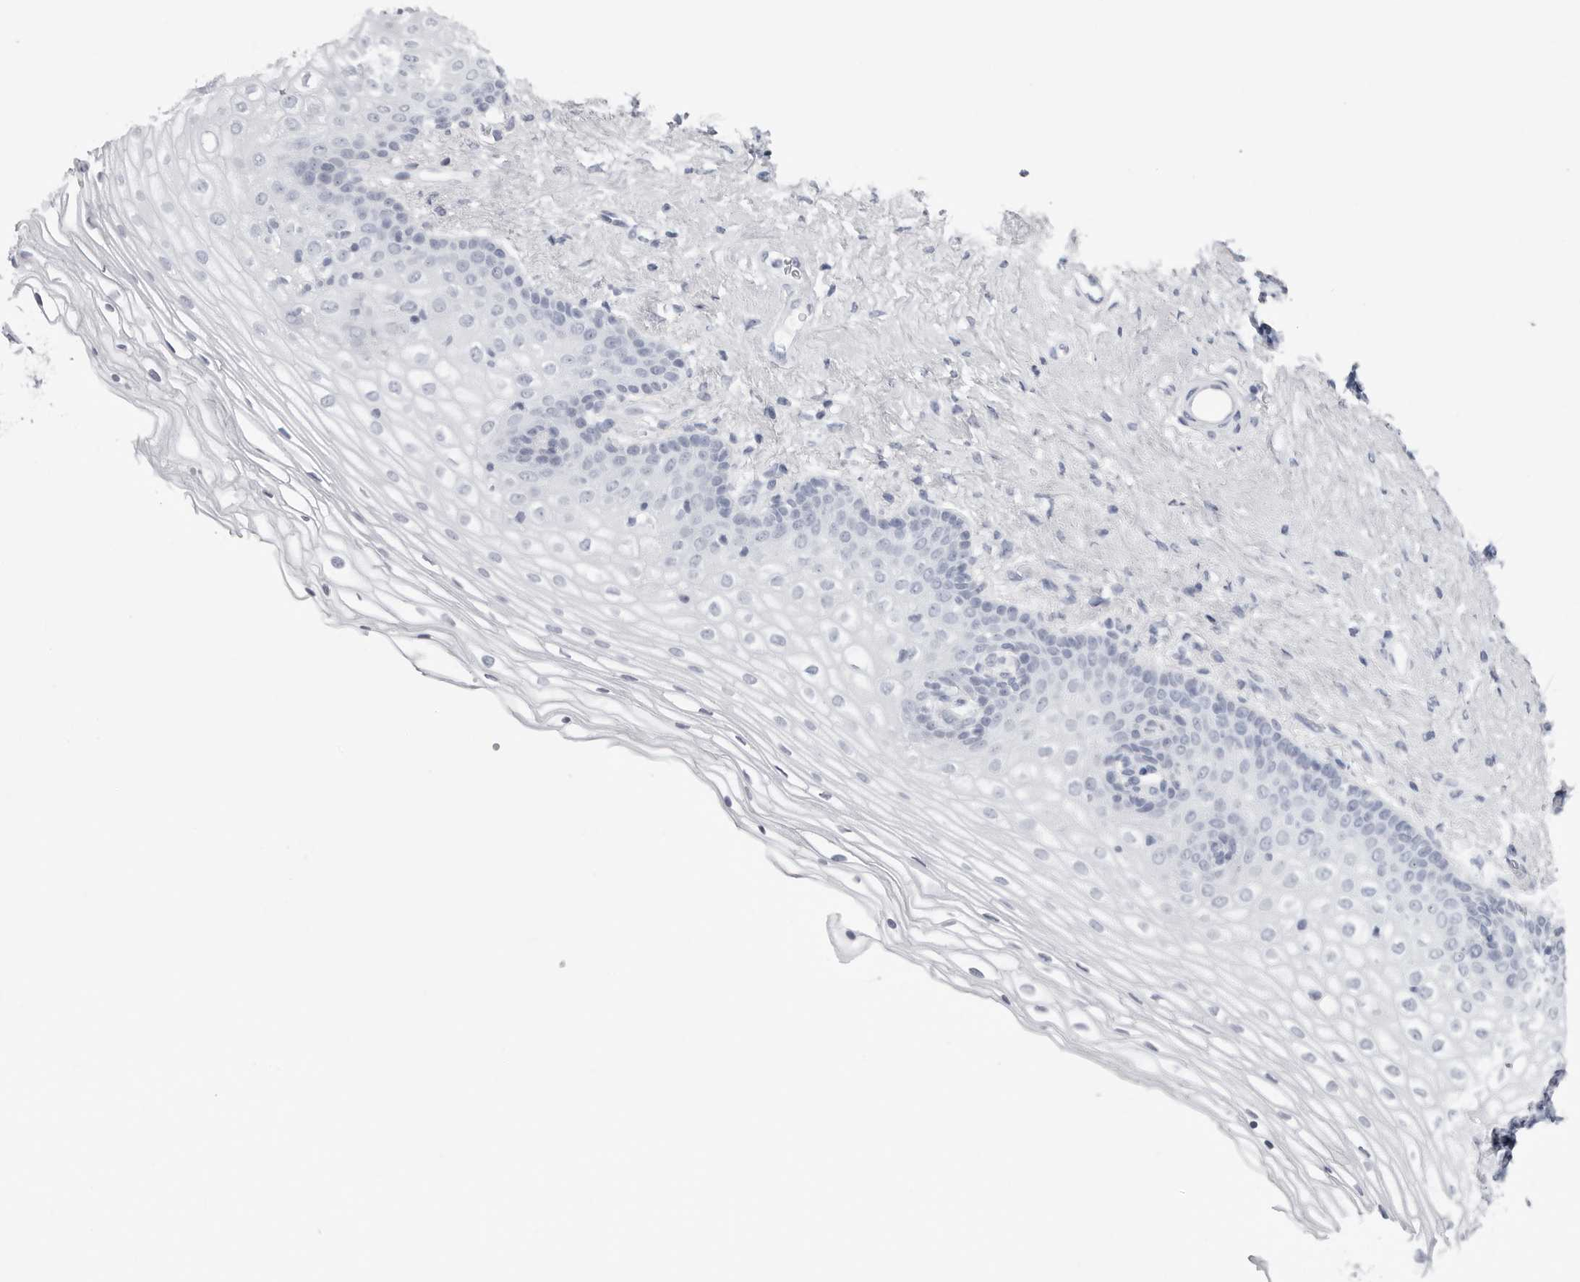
{"staining": {"intensity": "negative", "quantity": "none", "location": "none"}, "tissue": "vagina", "cell_type": "Squamous epithelial cells", "image_type": "normal", "snomed": [{"axis": "morphology", "description": "Normal tissue, NOS"}, {"axis": "topography", "description": "Vagina"}], "caption": "Micrograph shows no significant protein staining in squamous epithelial cells of benign vagina. (DAB immunohistochemistry with hematoxylin counter stain).", "gene": "CST2", "patient": {"sex": "female", "age": 60}}